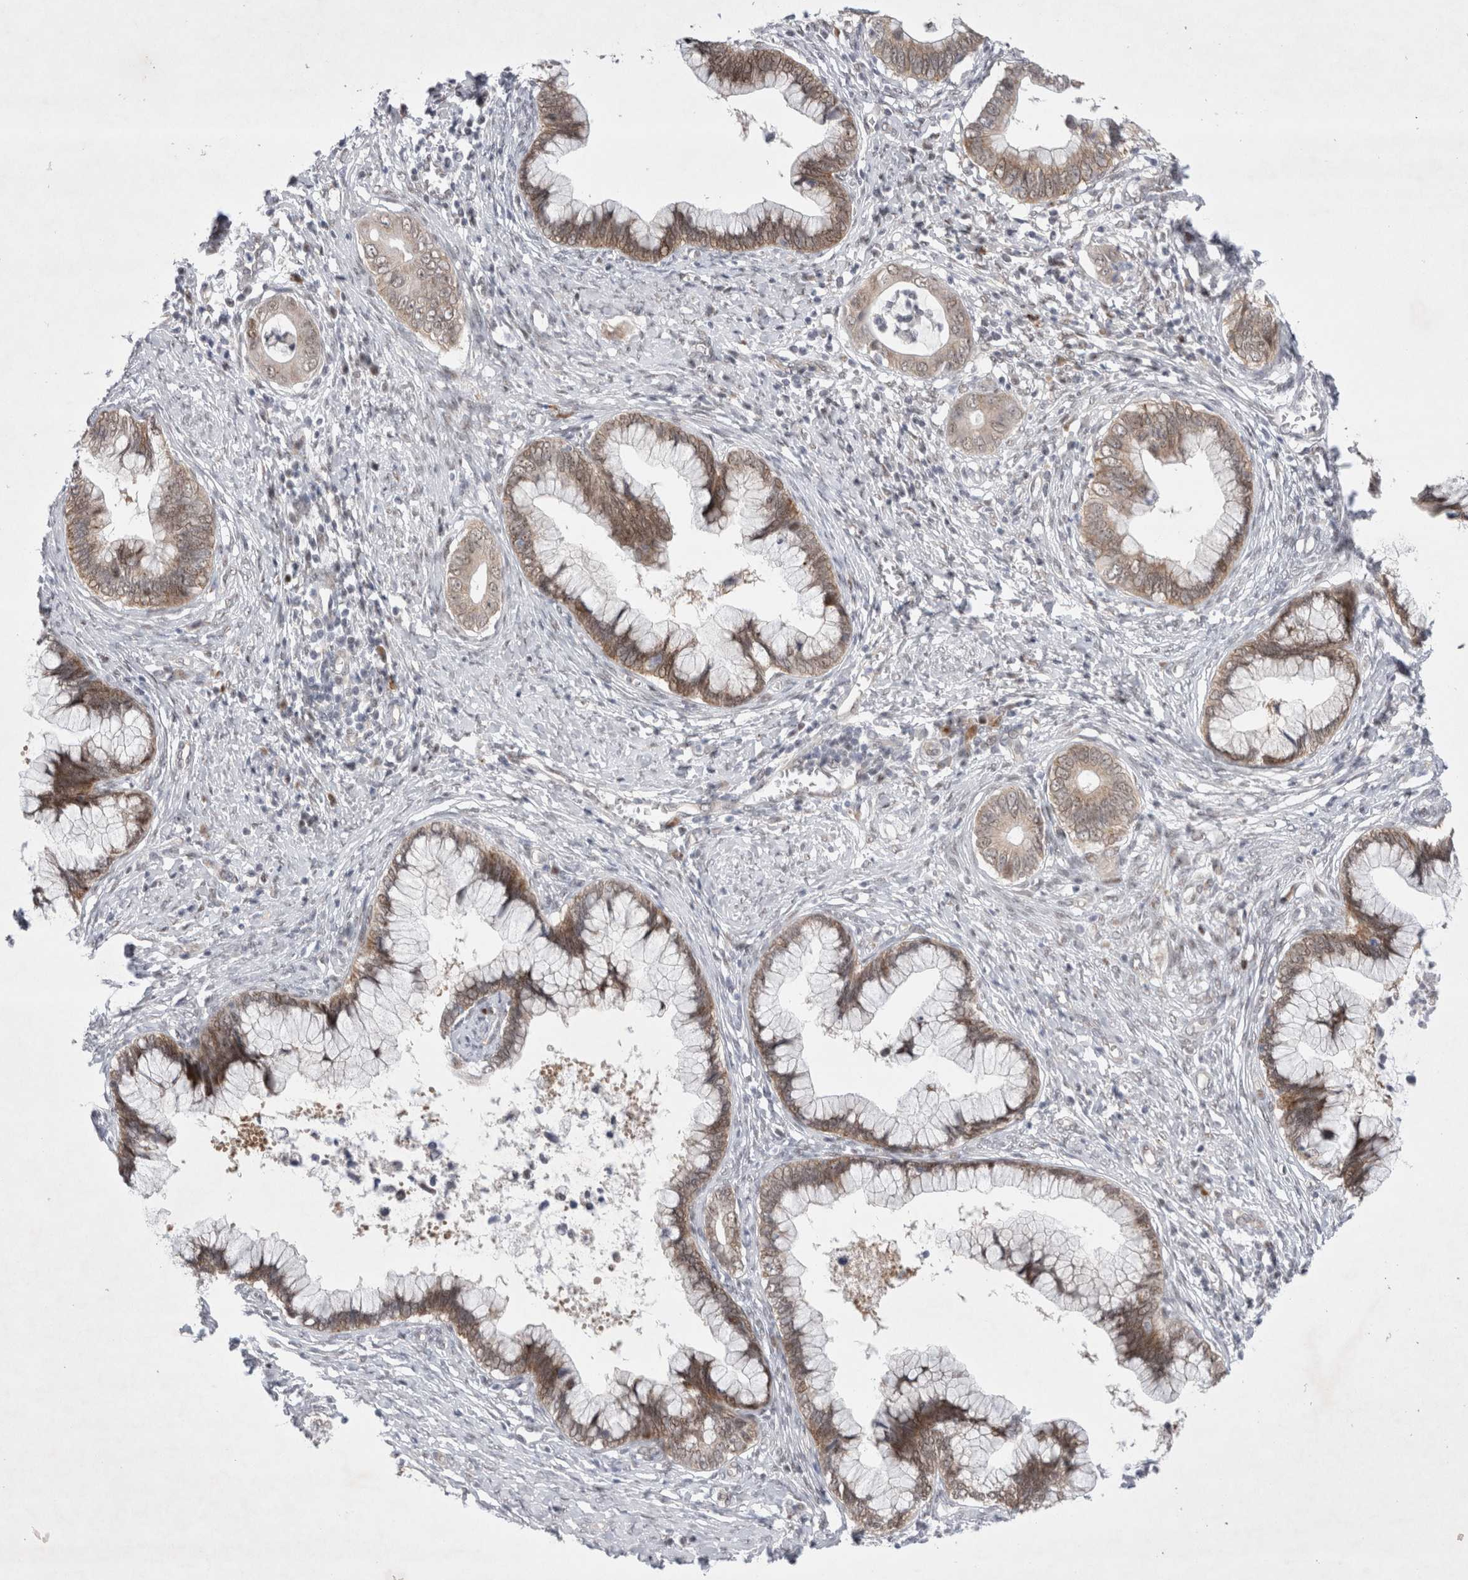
{"staining": {"intensity": "moderate", "quantity": ">75%", "location": "cytoplasmic/membranous"}, "tissue": "cervical cancer", "cell_type": "Tumor cells", "image_type": "cancer", "snomed": [{"axis": "morphology", "description": "Adenocarcinoma, NOS"}, {"axis": "topography", "description": "Cervix"}], "caption": "Protein expression analysis of human cervical adenocarcinoma reveals moderate cytoplasmic/membranous staining in approximately >75% of tumor cells. The staining was performed using DAB (3,3'-diaminobenzidine) to visualize the protein expression in brown, while the nuclei were stained in blue with hematoxylin (Magnification: 20x).", "gene": "WIPF2", "patient": {"sex": "female", "age": 44}}